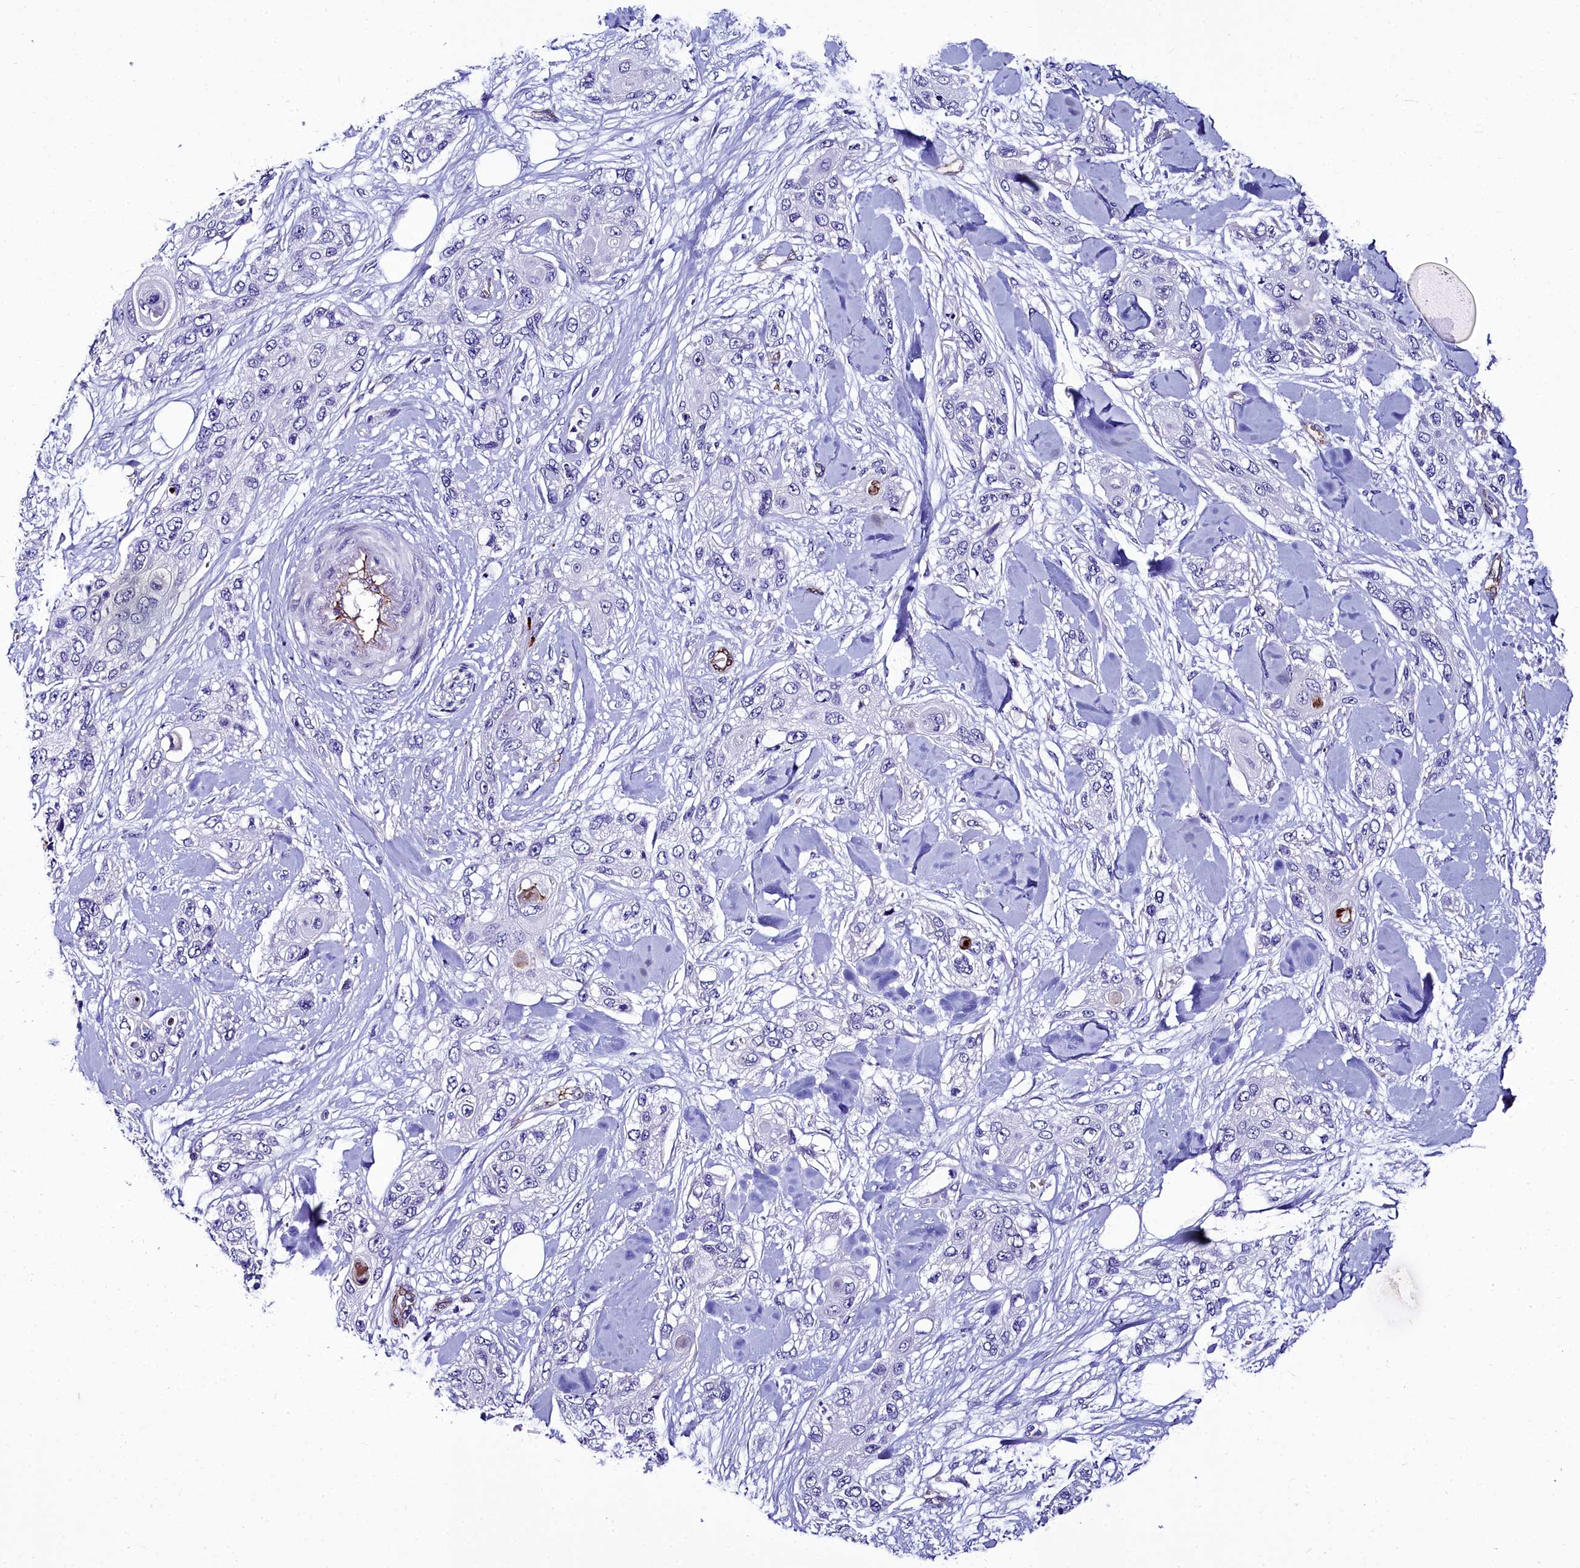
{"staining": {"intensity": "negative", "quantity": "none", "location": "none"}, "tissue": "skin cancer", "cell_type": "Tumor cells", "image_type": "cancer", "snomed": [{"axis": "morphology", "description": "Normal tissue, NOS"}, {"axis": "morphology", "description": "Squamous cell carcinoma, NOS"}, {"axis": "topography", "description": "Skin"}], "caption": "Immunohistochemistry (IHC) of human skin cancer shows no expression in tumor cells. (Stains: DAB (3,3'-diaminobenzidine) immunohistochemistry (IHC) with hematoxylin counter stain, Microscopy: brightfield microscopy at high magnification).", "gene": "CYP4F11", "patient": {"sex": "male", "age": 72}}